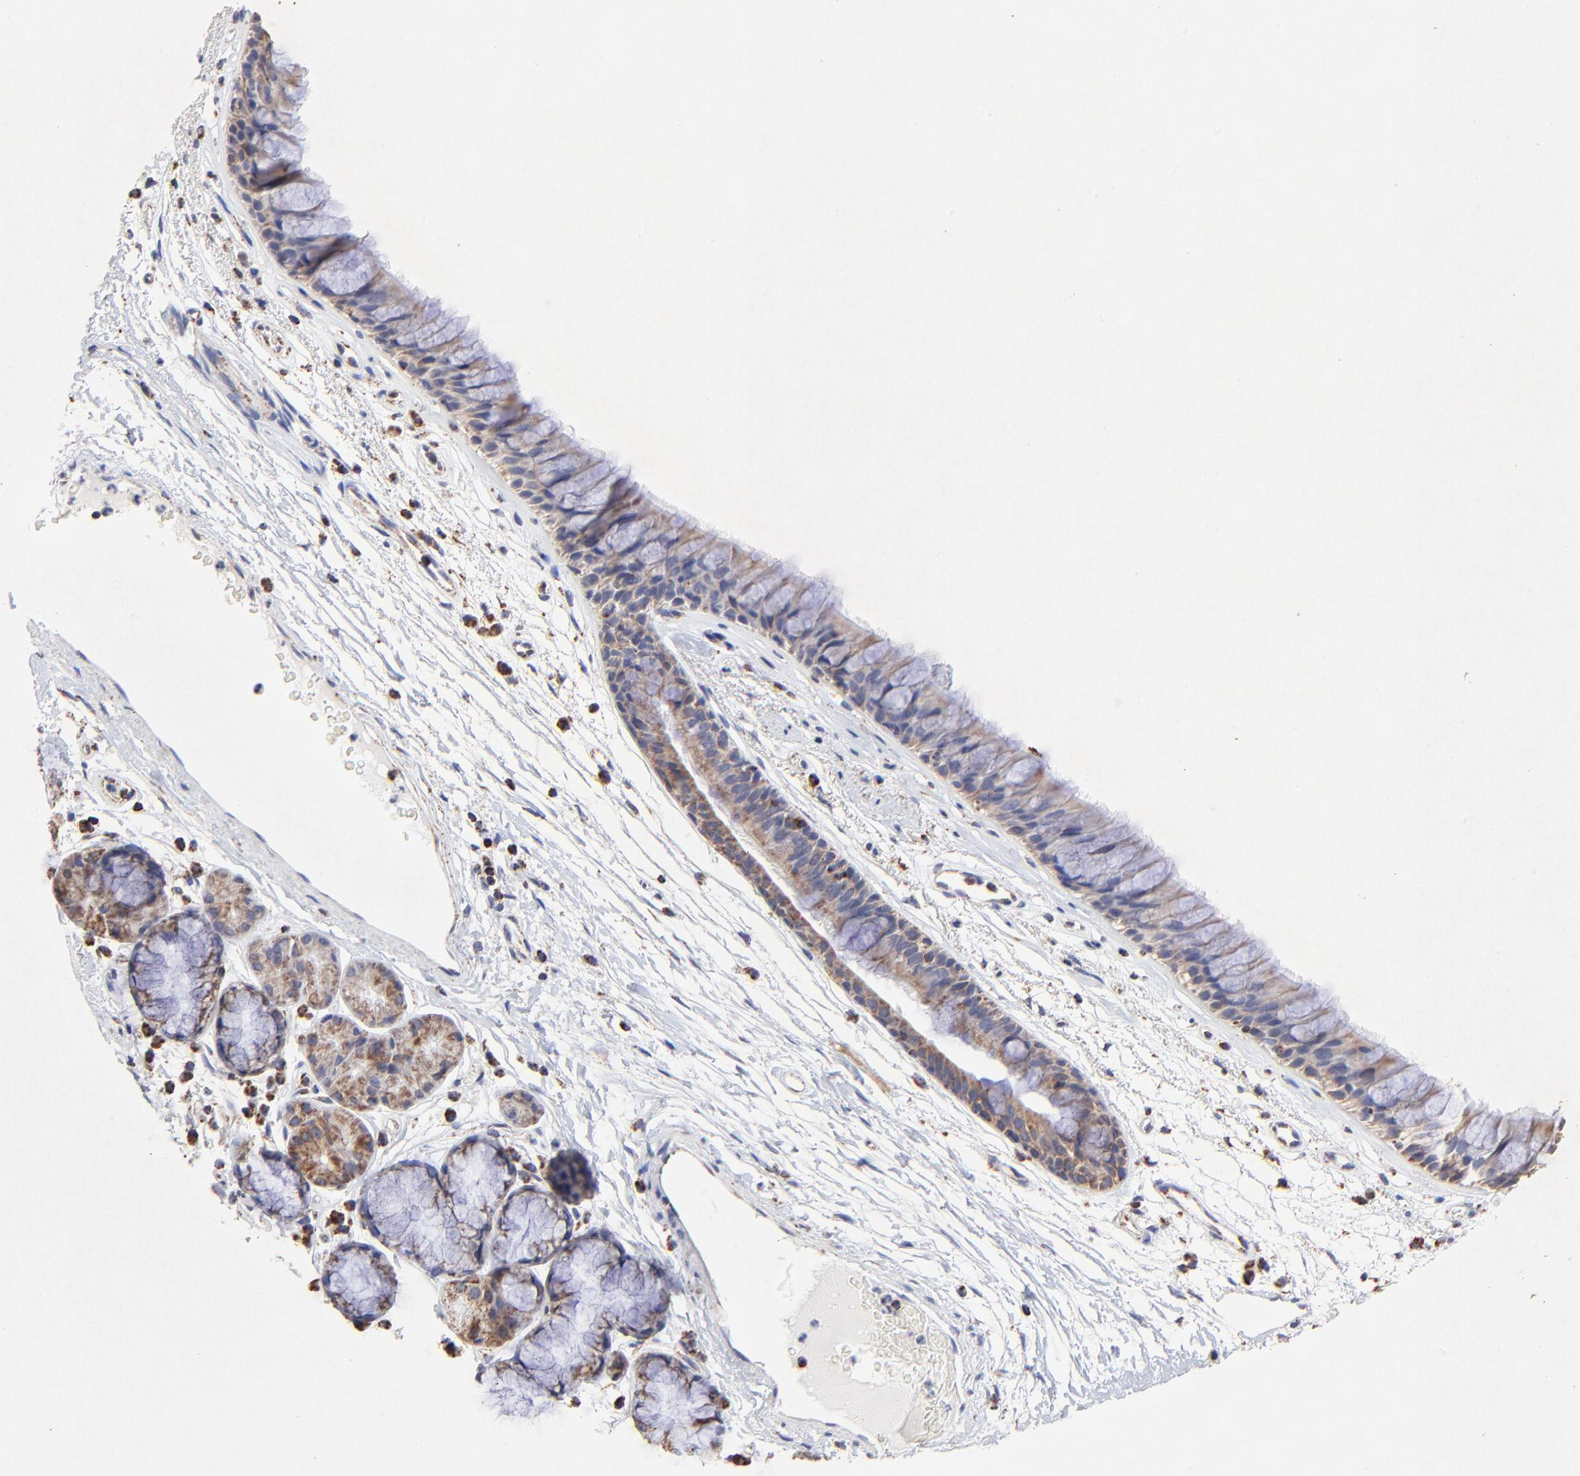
{"staining": {"intensity": "weak", "quantity": ">75%", "location": "cytoplasmic/membranous"}, "tissue": "bronchus", "cell_type": "Respiratory epithelial cells", "image_type": "normal", "snomed": [{"axis": "morphology", "description": "Normal tissue, NOS"}, {"axis": "morphology", "description": "Adenocarcinoma, NOS"}, {"axis": "topography", "description": "Bronchus"}, {"axis": "topography", "description": "Lung"}], "caption": "IHC (DAB (3,3'-diaminobenzidine)) staining of normal human bronchus displays weak cytoplasmic/membranous protein expression in about >75% of respiratory epithelial cells. The staining is performed using DAB (3,3'-diaminobenzidine) brown chromogen to label protein expression. The nuclei are counter-stained blue using hematoxylin.", "gene": "SSBP1", "patient": {"sex": "female", "age": 54}}